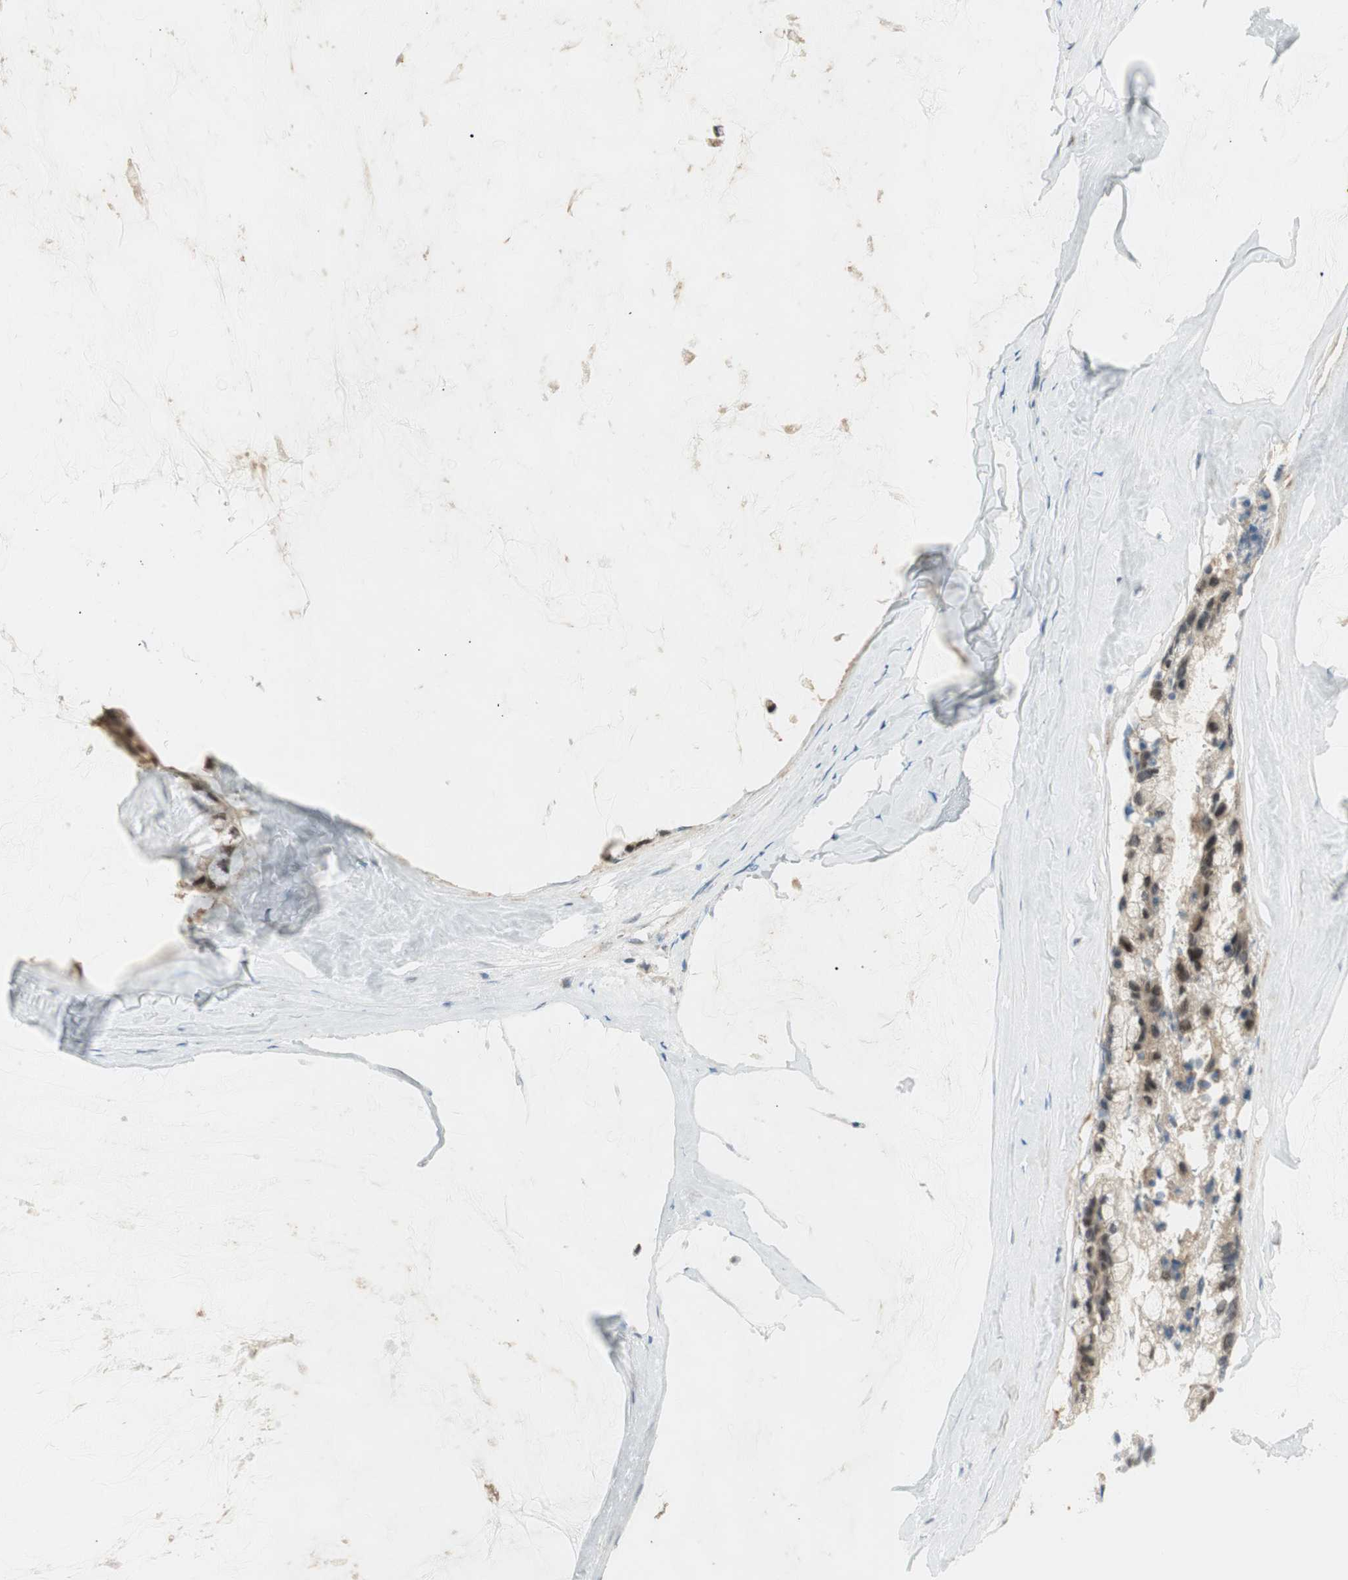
{"staining": {"intensity": "moderate", "quantity": "25%-75%", "location": "nuclear"}, "tissue": "ovarian cancer", "cell_type": "Tumor cells", "image_type": "cancer", "snomed": [{"axis": "morphology", "description": "Cystadenocarcinoma, mucinous, NOS"}, {"axis": "topography", "description": "Ovary"}], "caption": "IHC (DAB (3,3'-diaminobenzidine)) staining of ovarian cancer exhibits moderate nuclear protein staining in about 25%-75% of tumor cells.", "gene": "LTA4H", "patient": {"sex": "female", "age": 39}}